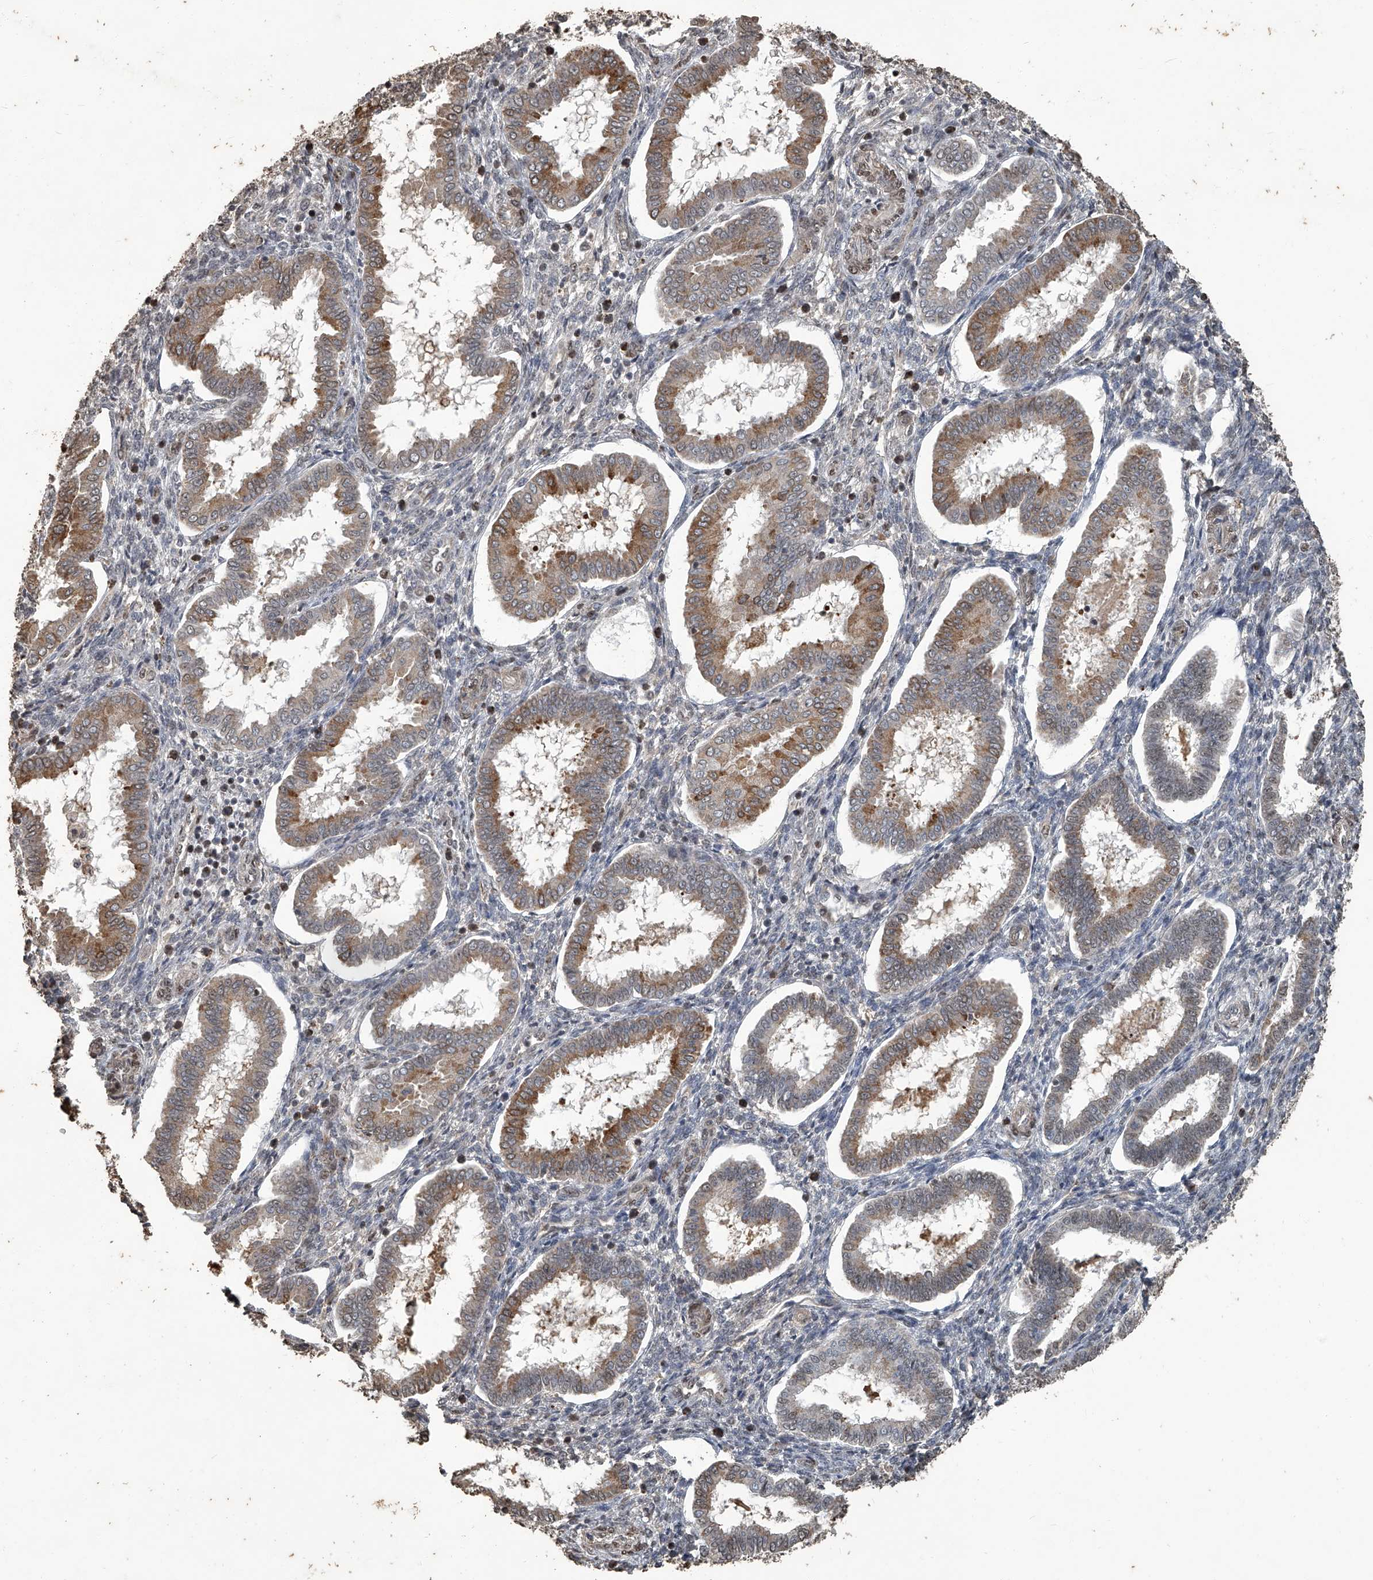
{"staining": {"intensity": "moderate", "quantity": "25%-75%", "location": "cytoplasmic/membranous,nuclear"}, "tissue": "endometrium", "cell_type": "Cells in endometrial stroma", "image_type": "normal", "snomed": [{"axis": "morphology", "description": "Normal tissue, NOS"}, {"axis": "topography", "description": "Endometrium"}], "caption": "Immunohistochemical staining of benign endometrium displays 25%-75% levels of moderate cytoplasmic/membranous,nuclear protein positivity in approximately 25%-75% of cells in endometrial stroma. Ihc stains the protein in brown and the nuclei are stained blue.", "gene": "GPR132", "patient": {"sex": "female", "age": 24}}